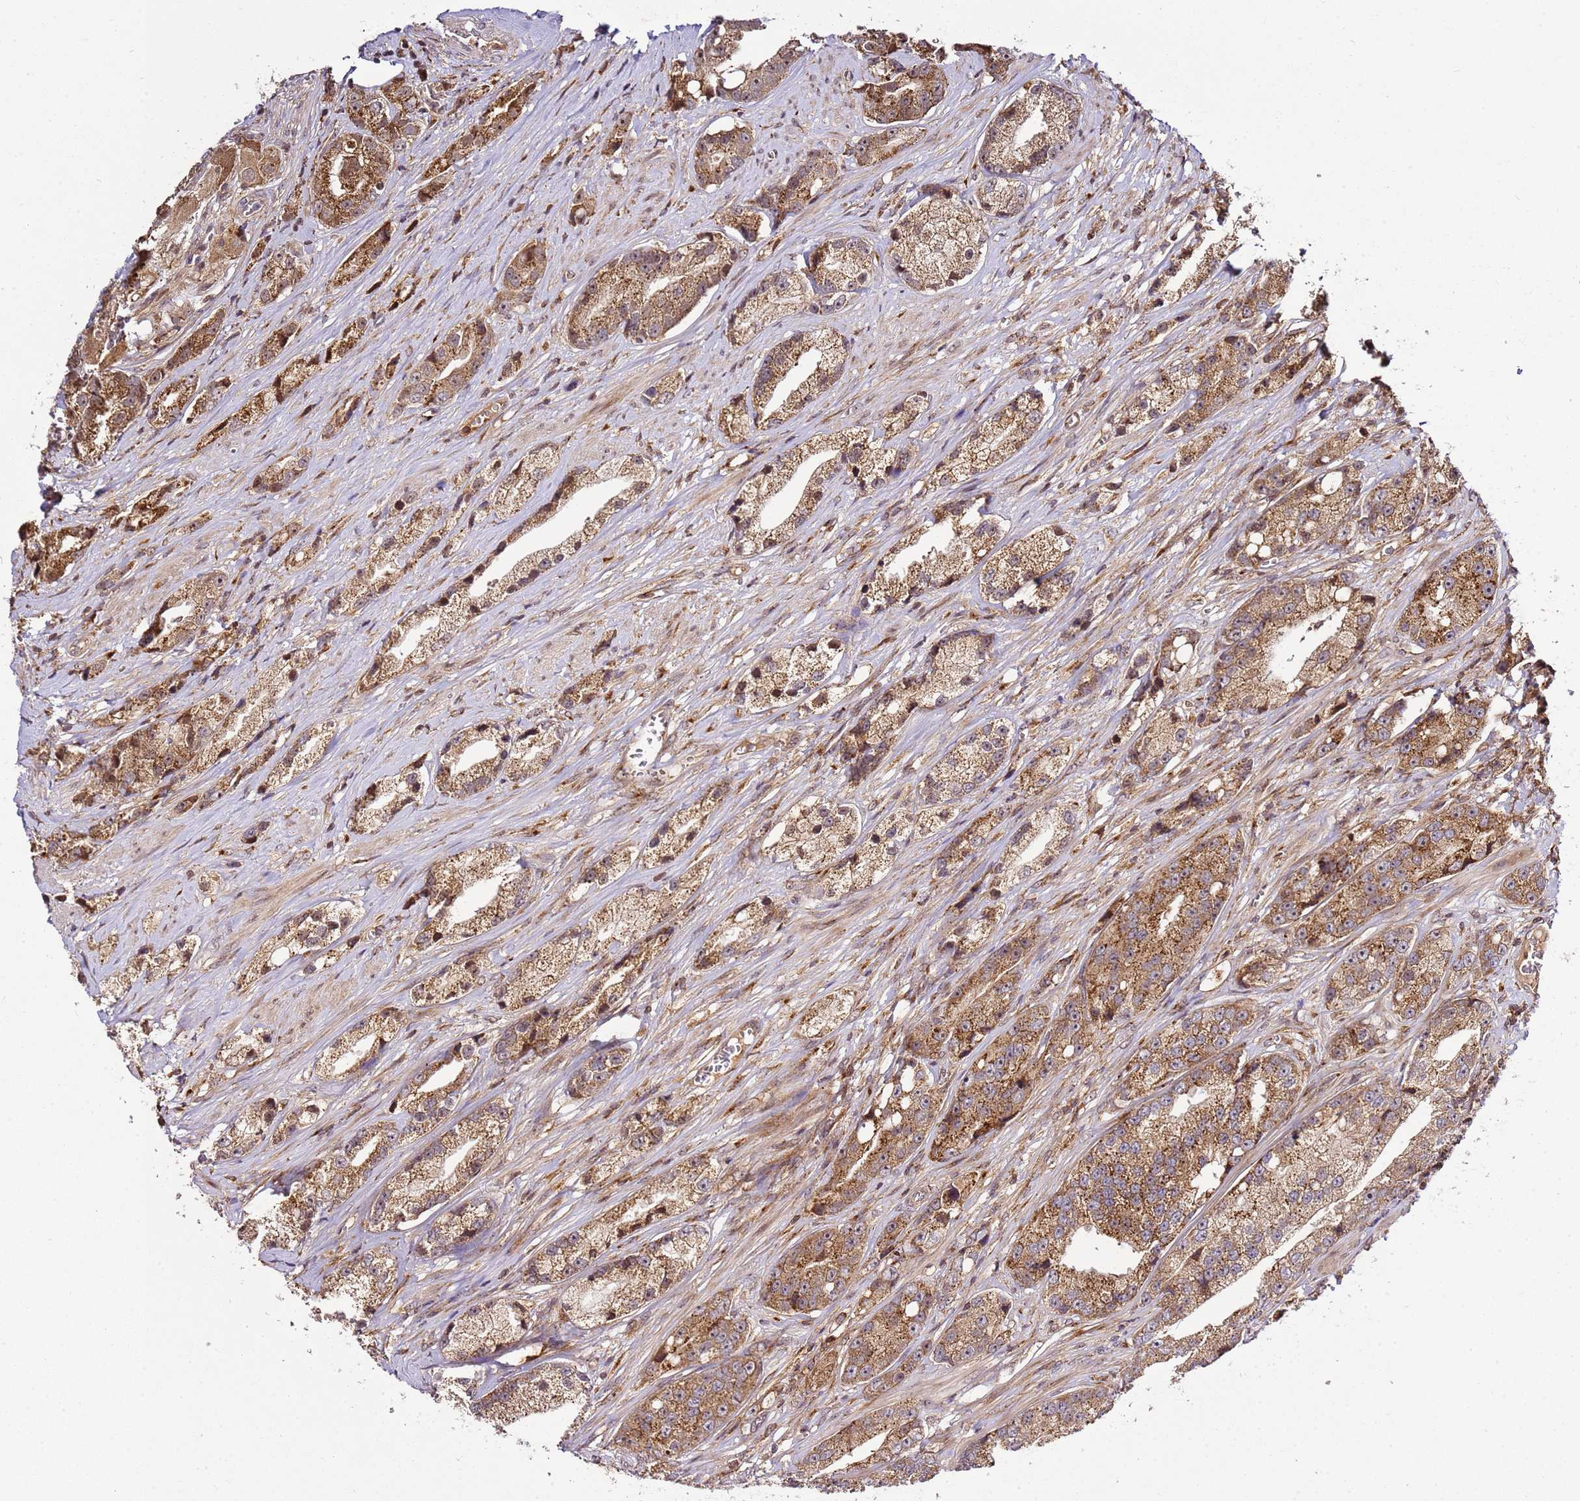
{"staining": {"intensity": "moderate", "quantity": ">75%", "location": "cytoplasmic/membranous"}, "tissue": "prostate cancer", "cell_type": "Tumor cells", "image_type": "cancer", "snomed": [{"axis": "morphology", "description": "Adenocarcinoma, High grade"}, {"axis": "topography", "description": "Prostate"}], "caption": "Adenocarcinoma (high-grade) (prostate) stained with a protein marker shows moderate staining in tumor cells.", "gene": "RASA3", "patient": {"sex": "male", "age": 74}}